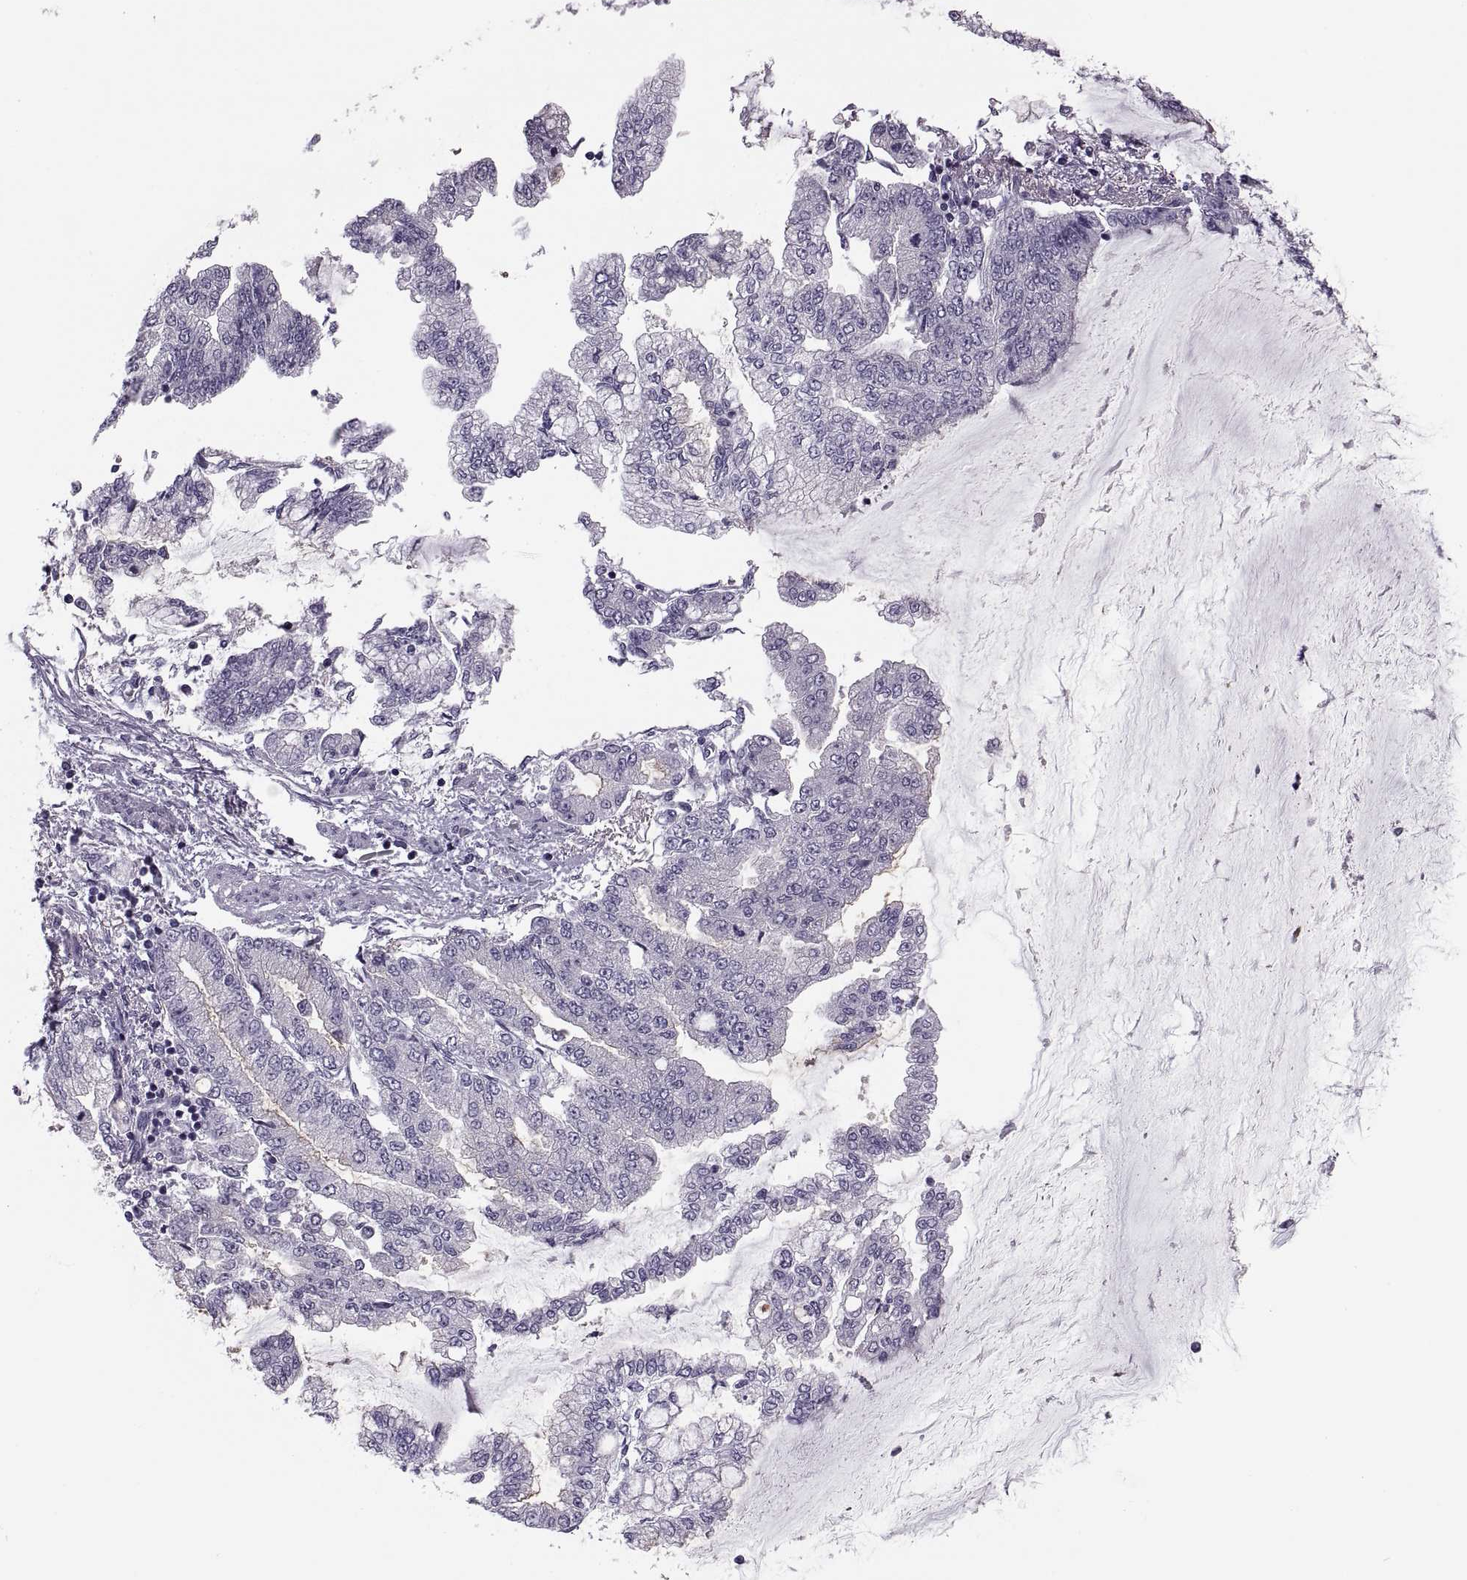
{"staining": {"intensity": "negative", "quantity": "none", "location": "none"}, "tissue": "stomach cancer", "cell_type": "Tumor cells", "image_type": "cancer", "snomed": [{"axis": "morphology", "description": "Adenocarcinoma, NOS"}, {"axis": "topography", "description": "Stomach, upper"}], "caption": "This is an immunohistochemistry image of stomach cancer (adenocarcinoma). There is no expression in tumor cells.", "gene": "PRSS54", "patient": {"sex": "female", "age": 74}}